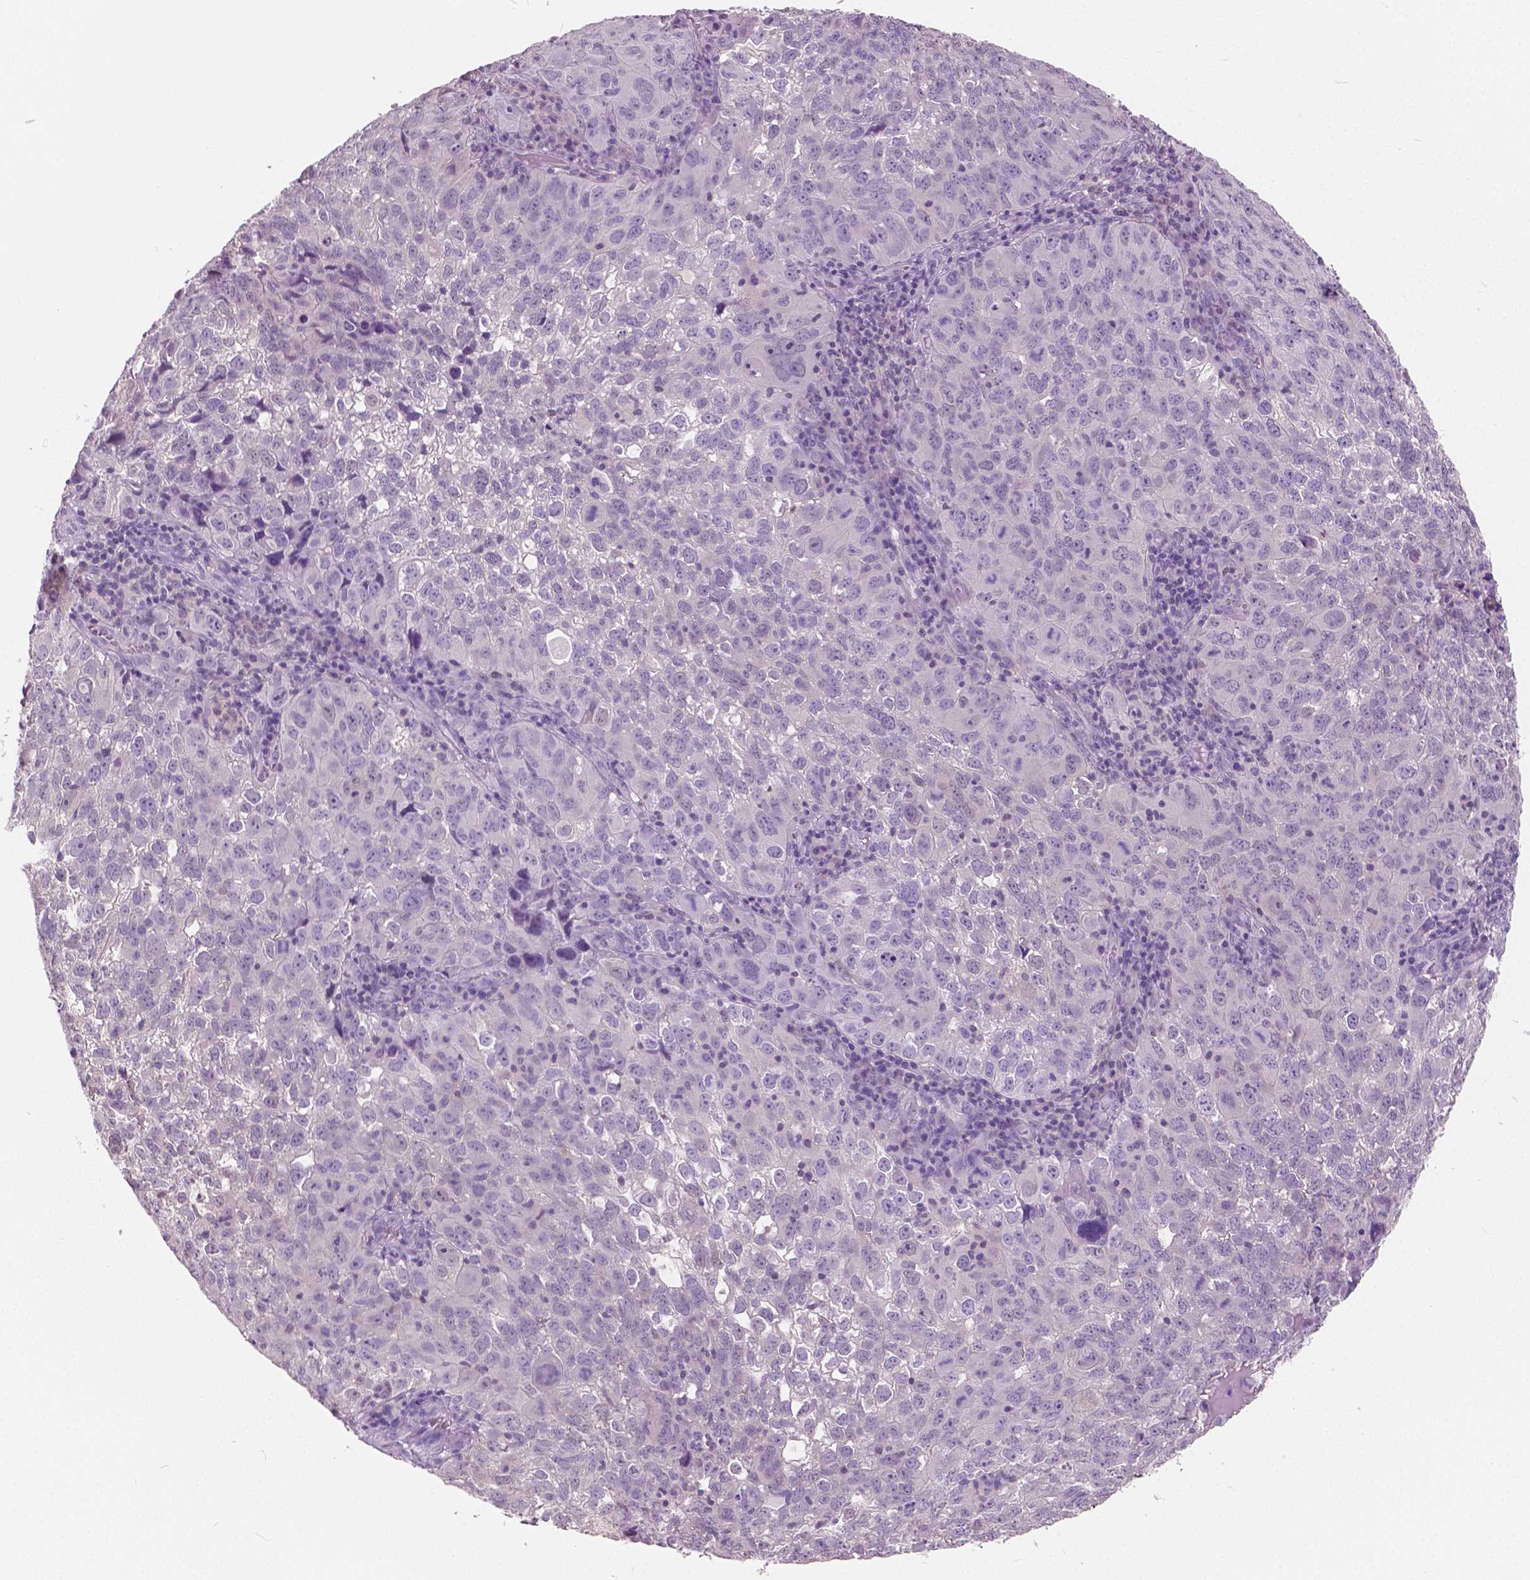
{"staining": {"intensity": "negative", "quantity": "none", "location": "none"}, "tissue": "cervical cancer", "cell_type": "Tumor cells", "image_type": "cancer", "snomed": [{"axis": "morphology", "description": "Squamous cell carcinoma, NOS"}, {"axis": "topography", "description": "Cervix"}], "caption": "The photomicrograph demonstrates no significant staining in tumor cells of cervical cancer.", "gene": "TKFC", "patient": {"sex": "female", "age": 55}}